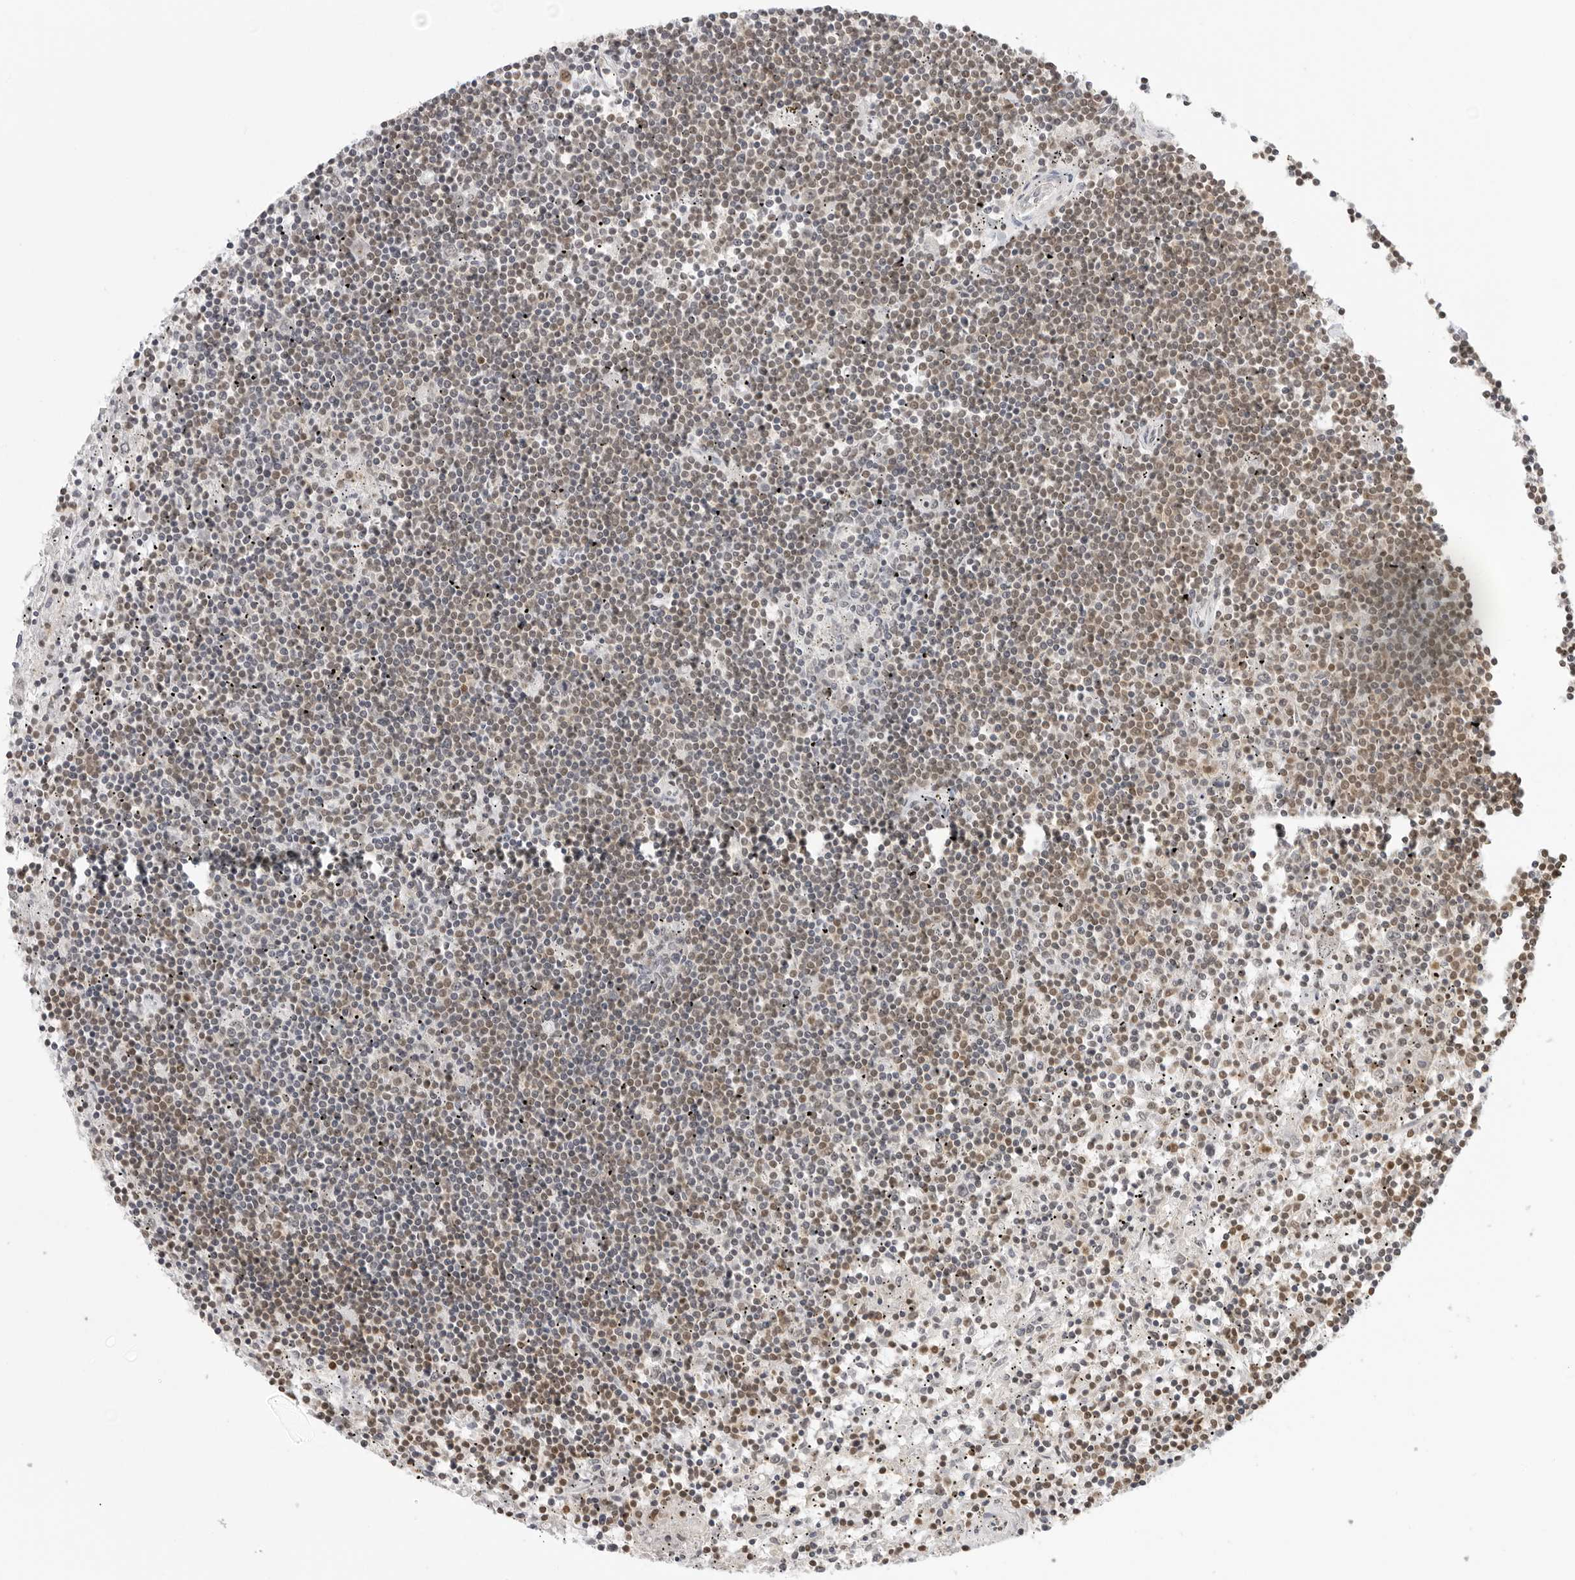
{"staining": {"intensity": "weak", "quantity": "25%-75%", "location": "nuclear"}, "tissue": "lymphoma", "cell_type": "Tumor cells", "image_type": "cancer", "snomed": [{"axis": "morphology", "description": "Malignant lymphoma, non-Hodgkin's type, Low grade"}, {"axis": "topography", "description": "Spleen"}], "caption": "Immunohistochemistry (IHC) (DAB) staining of human low-grade malignant lymphoma, non-Hodgkin's type shows weak nuclear protein expression in about 25%-75% of tumor cells. Nuclei are stained in blue.", "gene": "RPA2", "patient": {"sex": "male", "age": 76}}